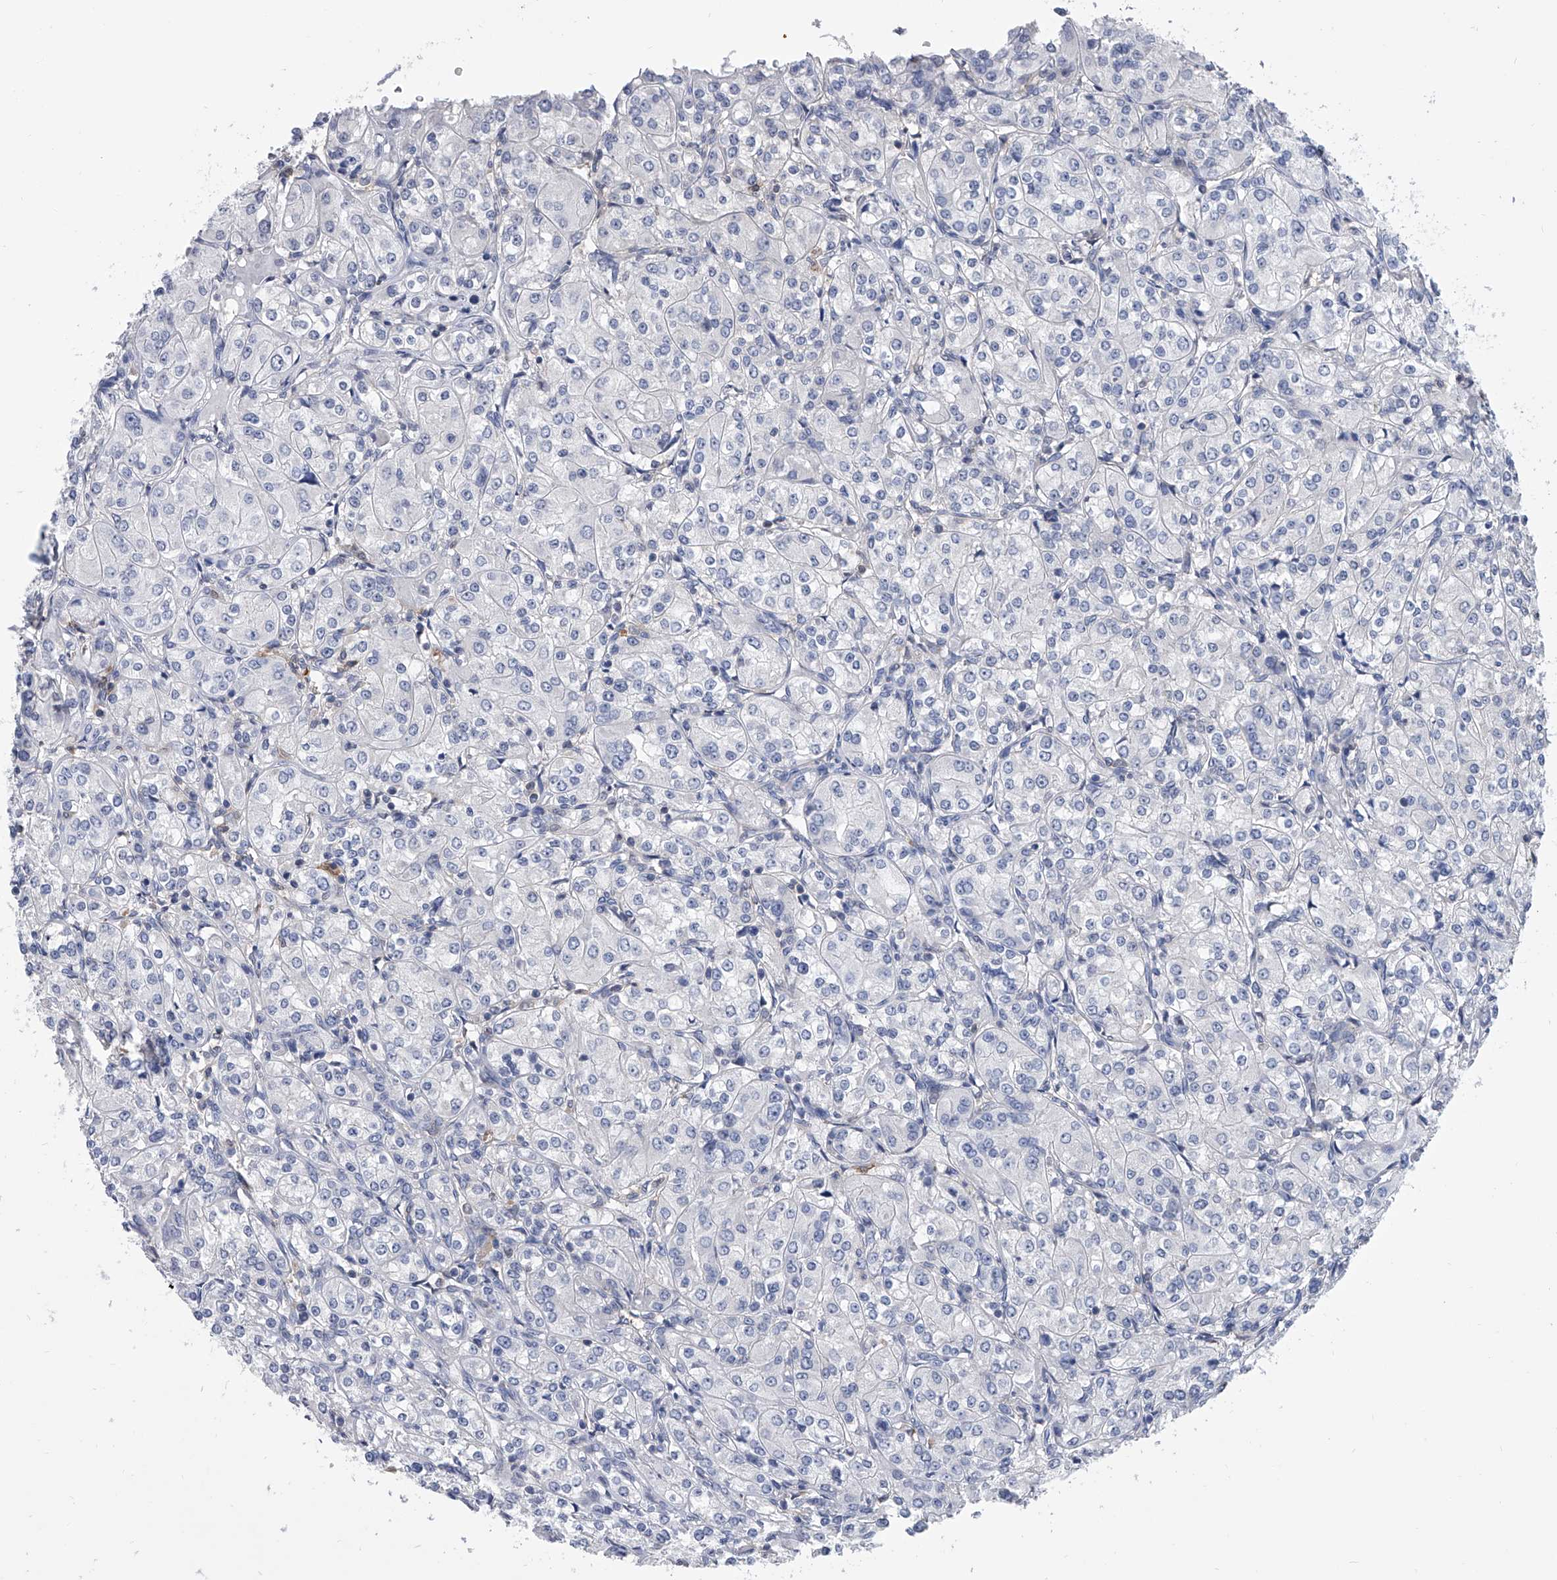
{"staining": {"intensity": "negative", "quantity": "none", "location": "none"}, "tissue": "renal cancer", "cell_type": "Tumor cells", "image_type": "cancer", "snomed": [{"axis": "morphology", "description": "Adenocarcinoma, NOS"}, {"axis": "topography", "description": "Kidney"}], "caption": "The photomicrograph exhibits no significant staining in tumor cells of renal cancer.", "gene": "SERPINB9", "patient": {"sex": "male", "age": 77}}